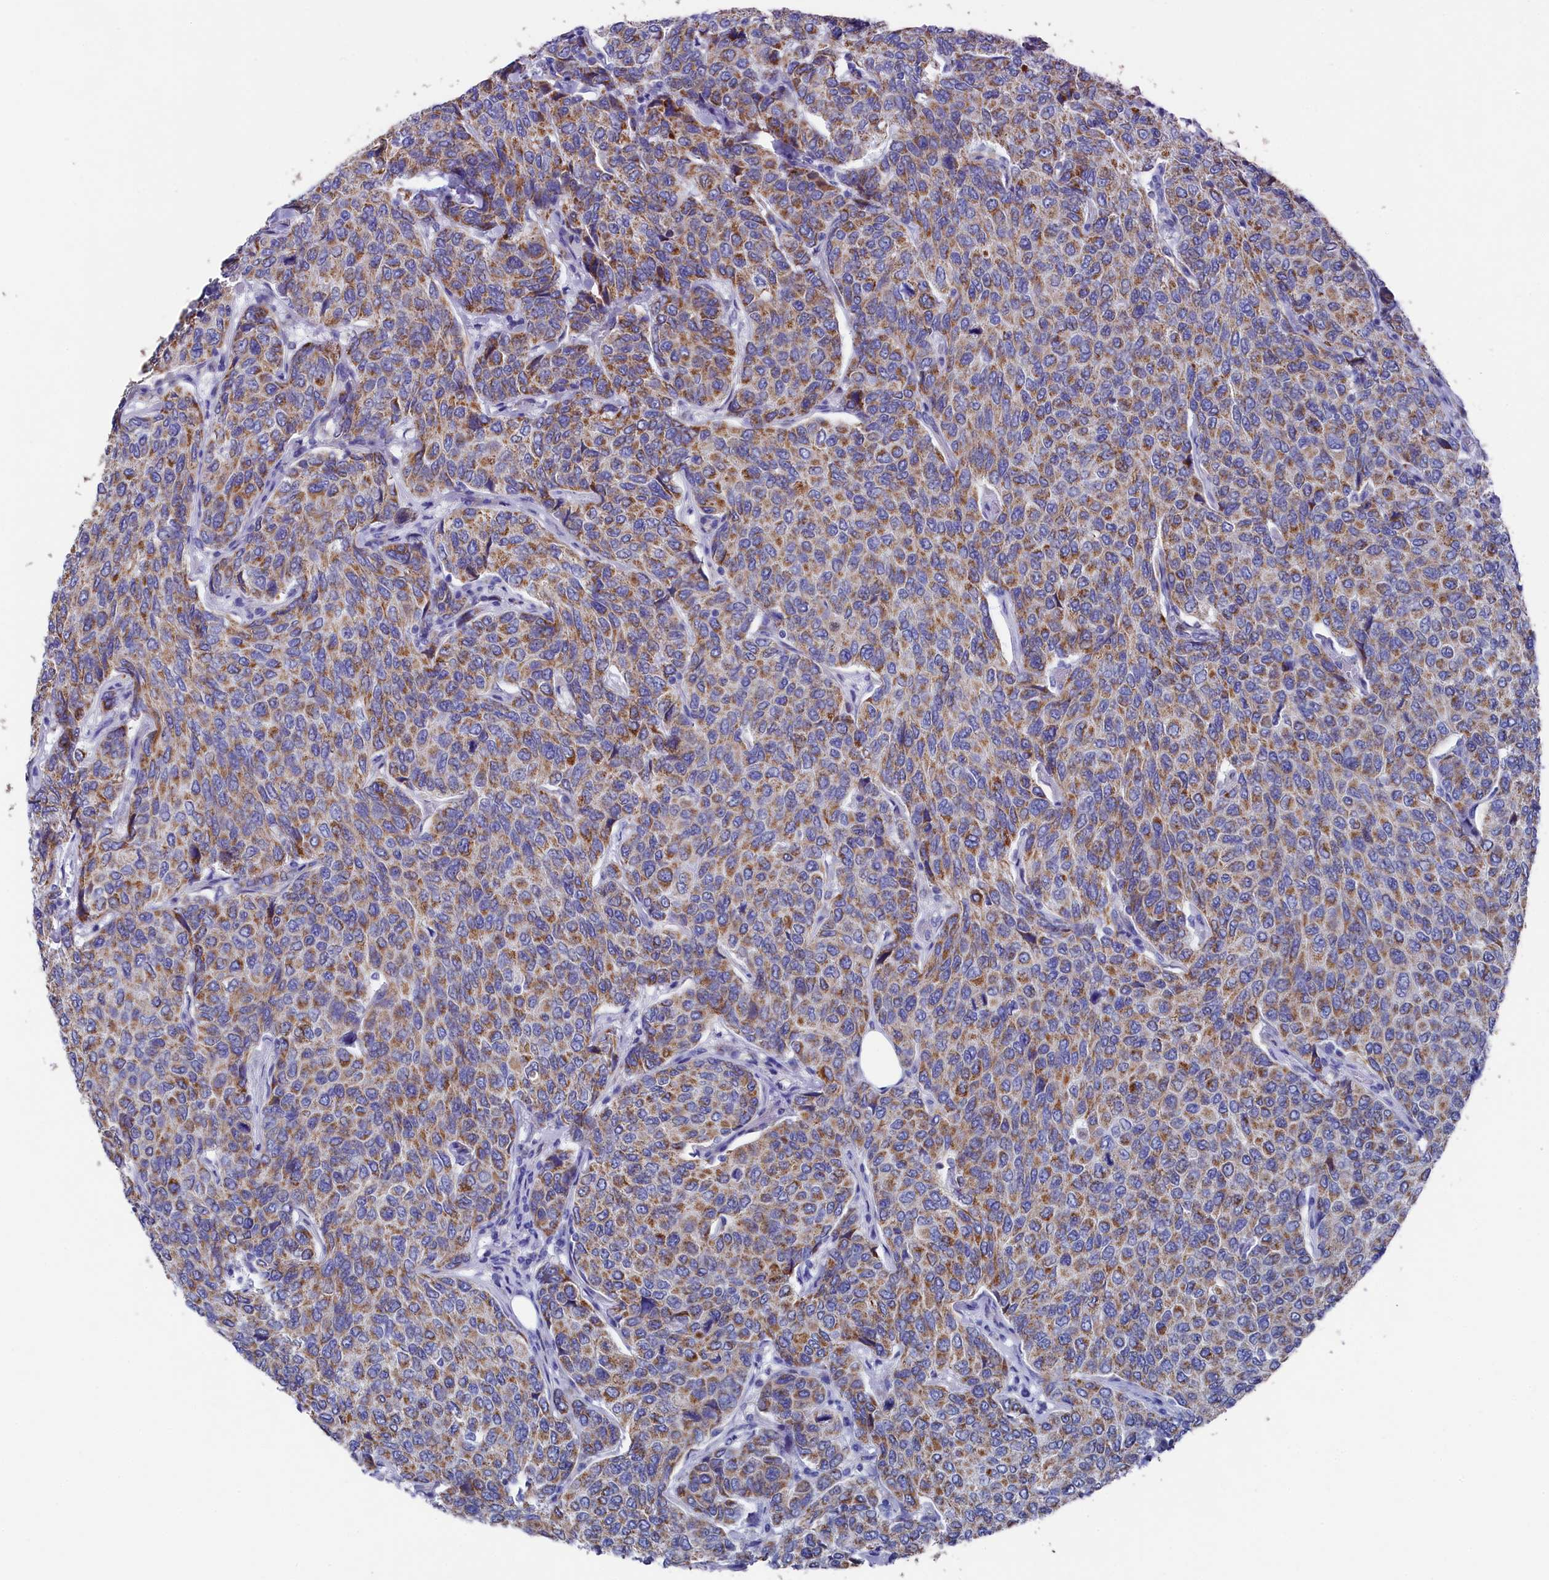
{"staining": {"intensity": "moderate", "quantity": ">75%", "location": "cytoplasmic/membranous"}, "tissue": "breast cancer", "cell_type": "Tumor cells", "image_type": "cancer", "snomed": [{"axis": "morphology", "description": "Duct carcinoma"}, {"axis": "topography", "description": "Breast"}], "caption": "Tumor cells reveal medium levels of moderate cytoplasmic/membranous positivity in about >75% of cells in human breast cancer (invasive ductal carcinoma).", "gene": "MMAB", "patient": {"sex": "female", "age": 55}}